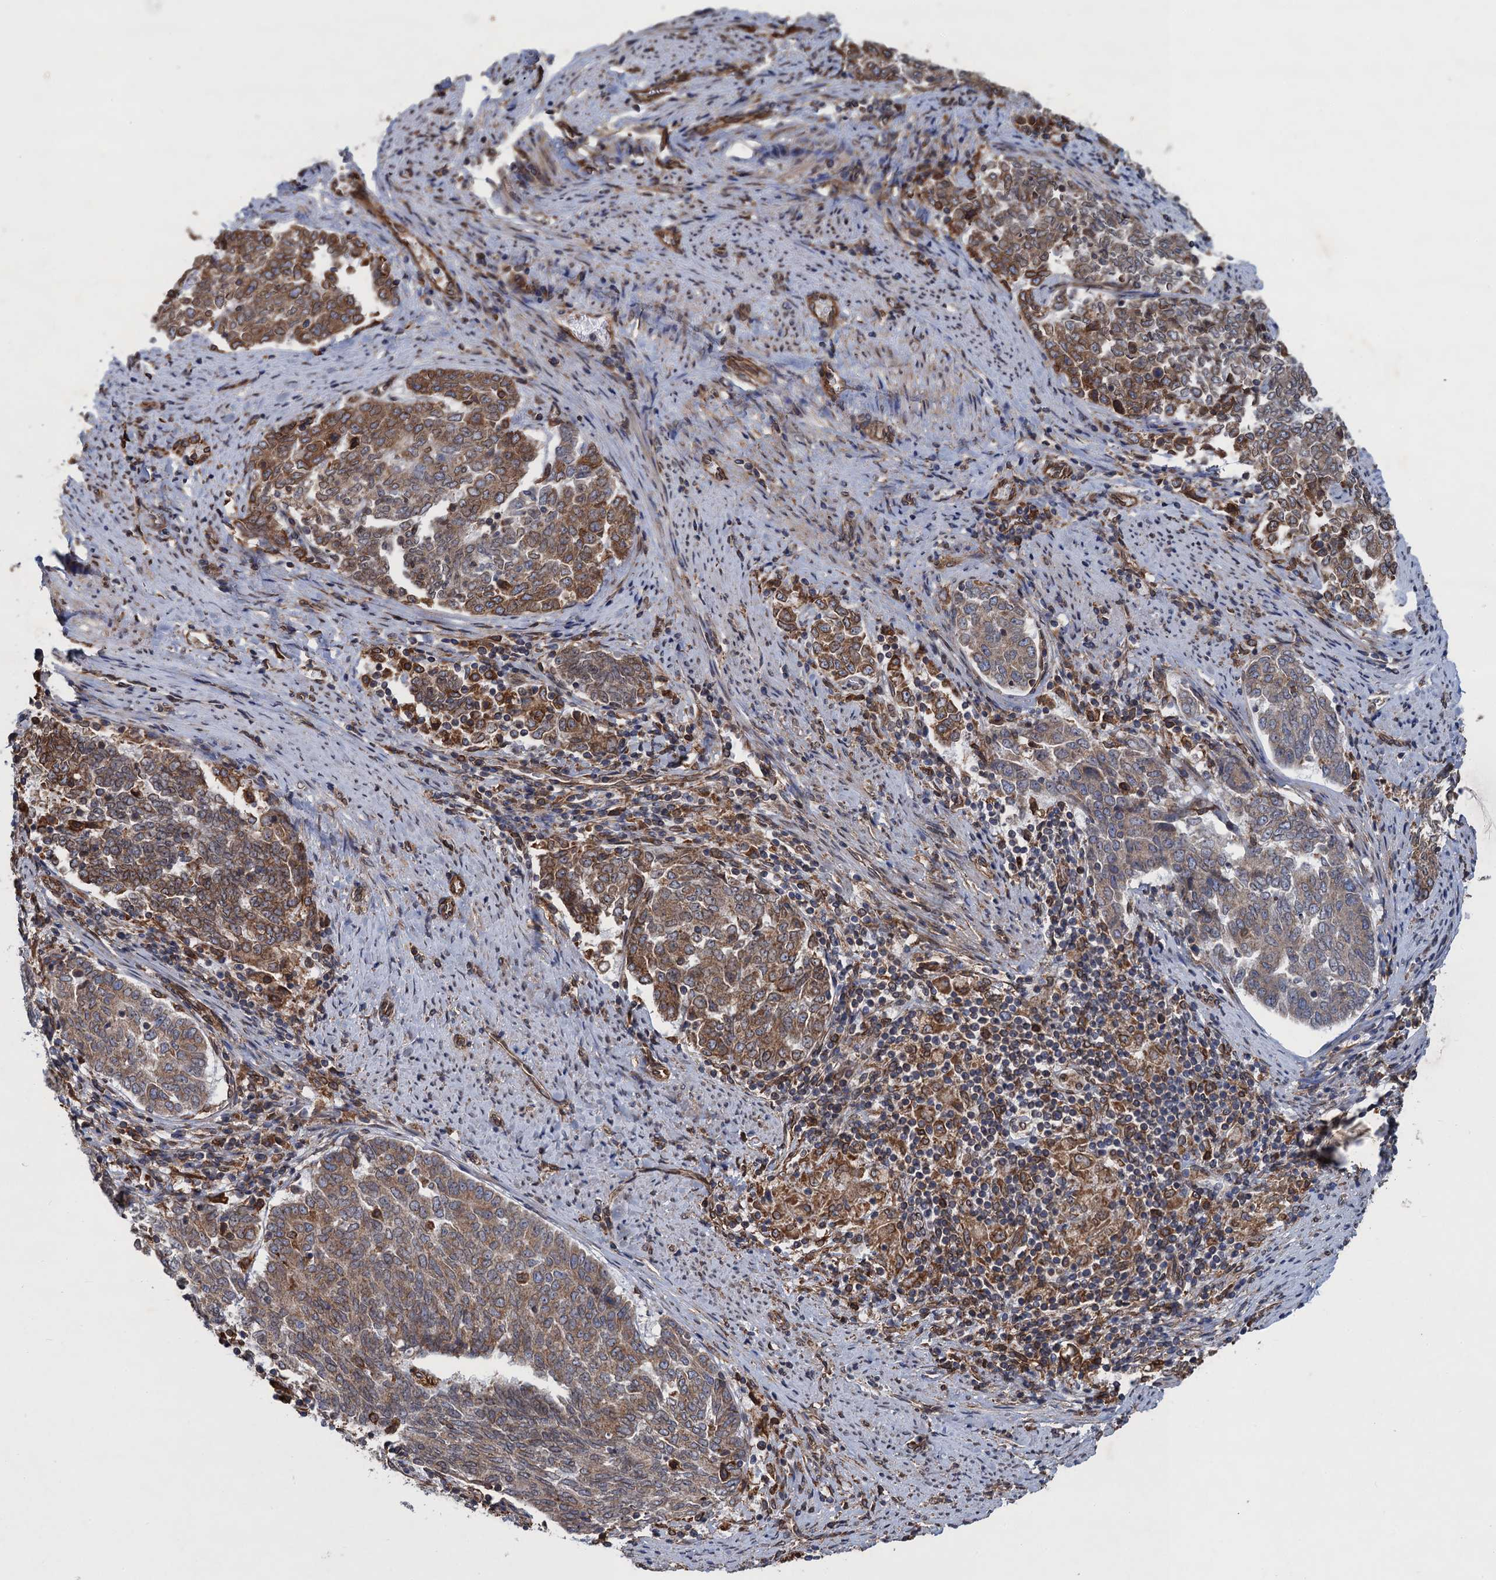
{"staining": {"intensity": "moderate", "quantity": "25%-75%", "location": "cytoplasmic/membranous"}, "tissue": "endometrial cancer", "cell_type": "Tumor cells", "image_type": "cancer", "snomed": [{"axis": "morphology", "description": "Adenocarcinoma, NOS"}, {"axis": "topography", "description": "Endometrium"}], "caption": "Immunohistochemical staining of endometrial adenocarcinoma shows moderate cytoplasmic/membranous protein staining in about 25%-75% of tumor cells.", "gene": "ARMC5", "patient": {"sex": "female", "age": 80}}